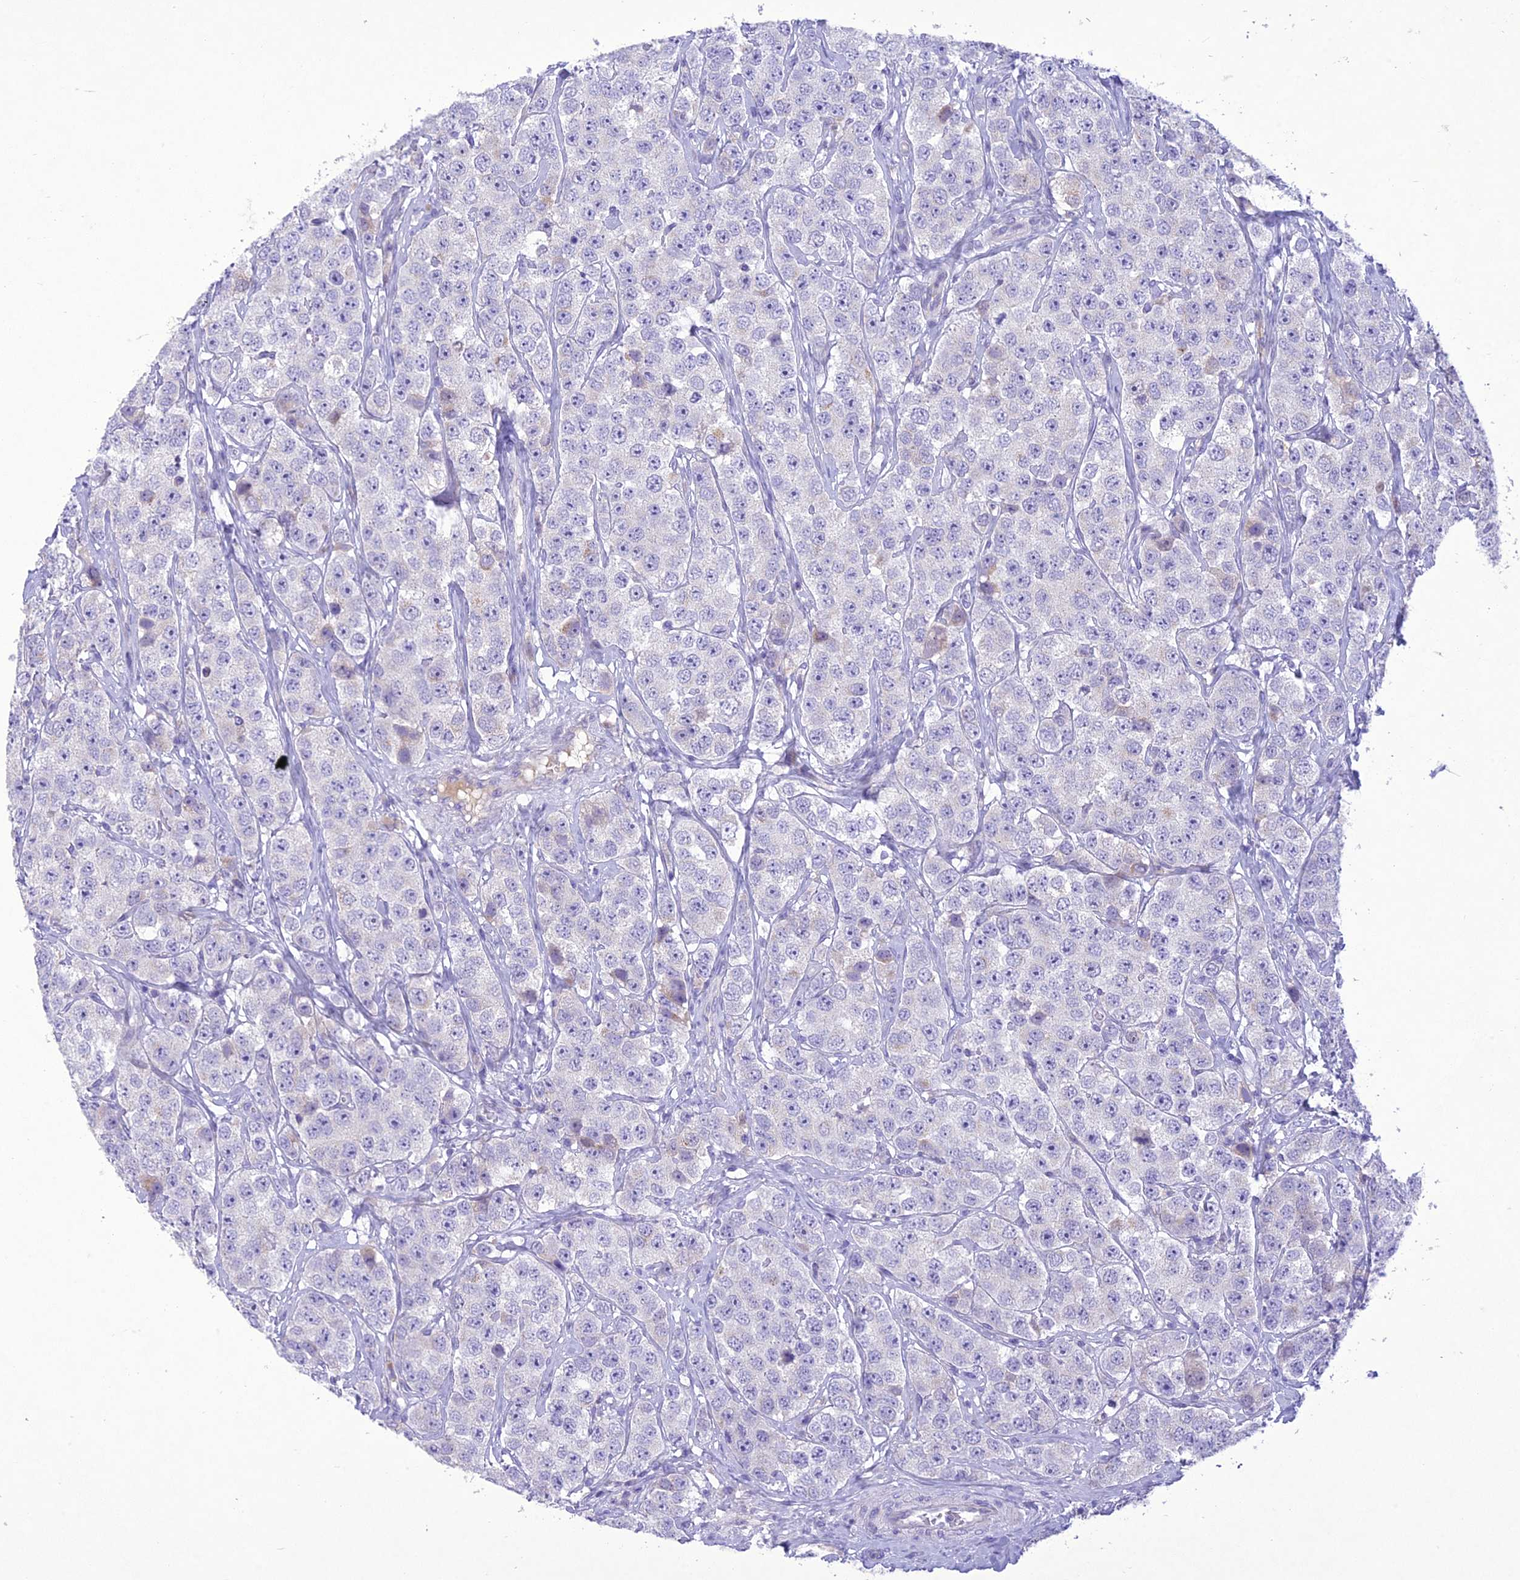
{"staining": {"intensity": "negative", "quantity": "none", "location": "none"}, "tissue": "testis cancer", "cell_type": "Tumor cells", "image_type": "cancer", "snomed": [{"axis": "morphology", "description": "Seminoma, NOS"}, {"axis": "topography", "description": "Testis"}], "caption": "There is no significant expression in tumor cells of seminoma (testis).", "gene": "SLC13A5", "patient": {"sex": "male", "age": 28}}